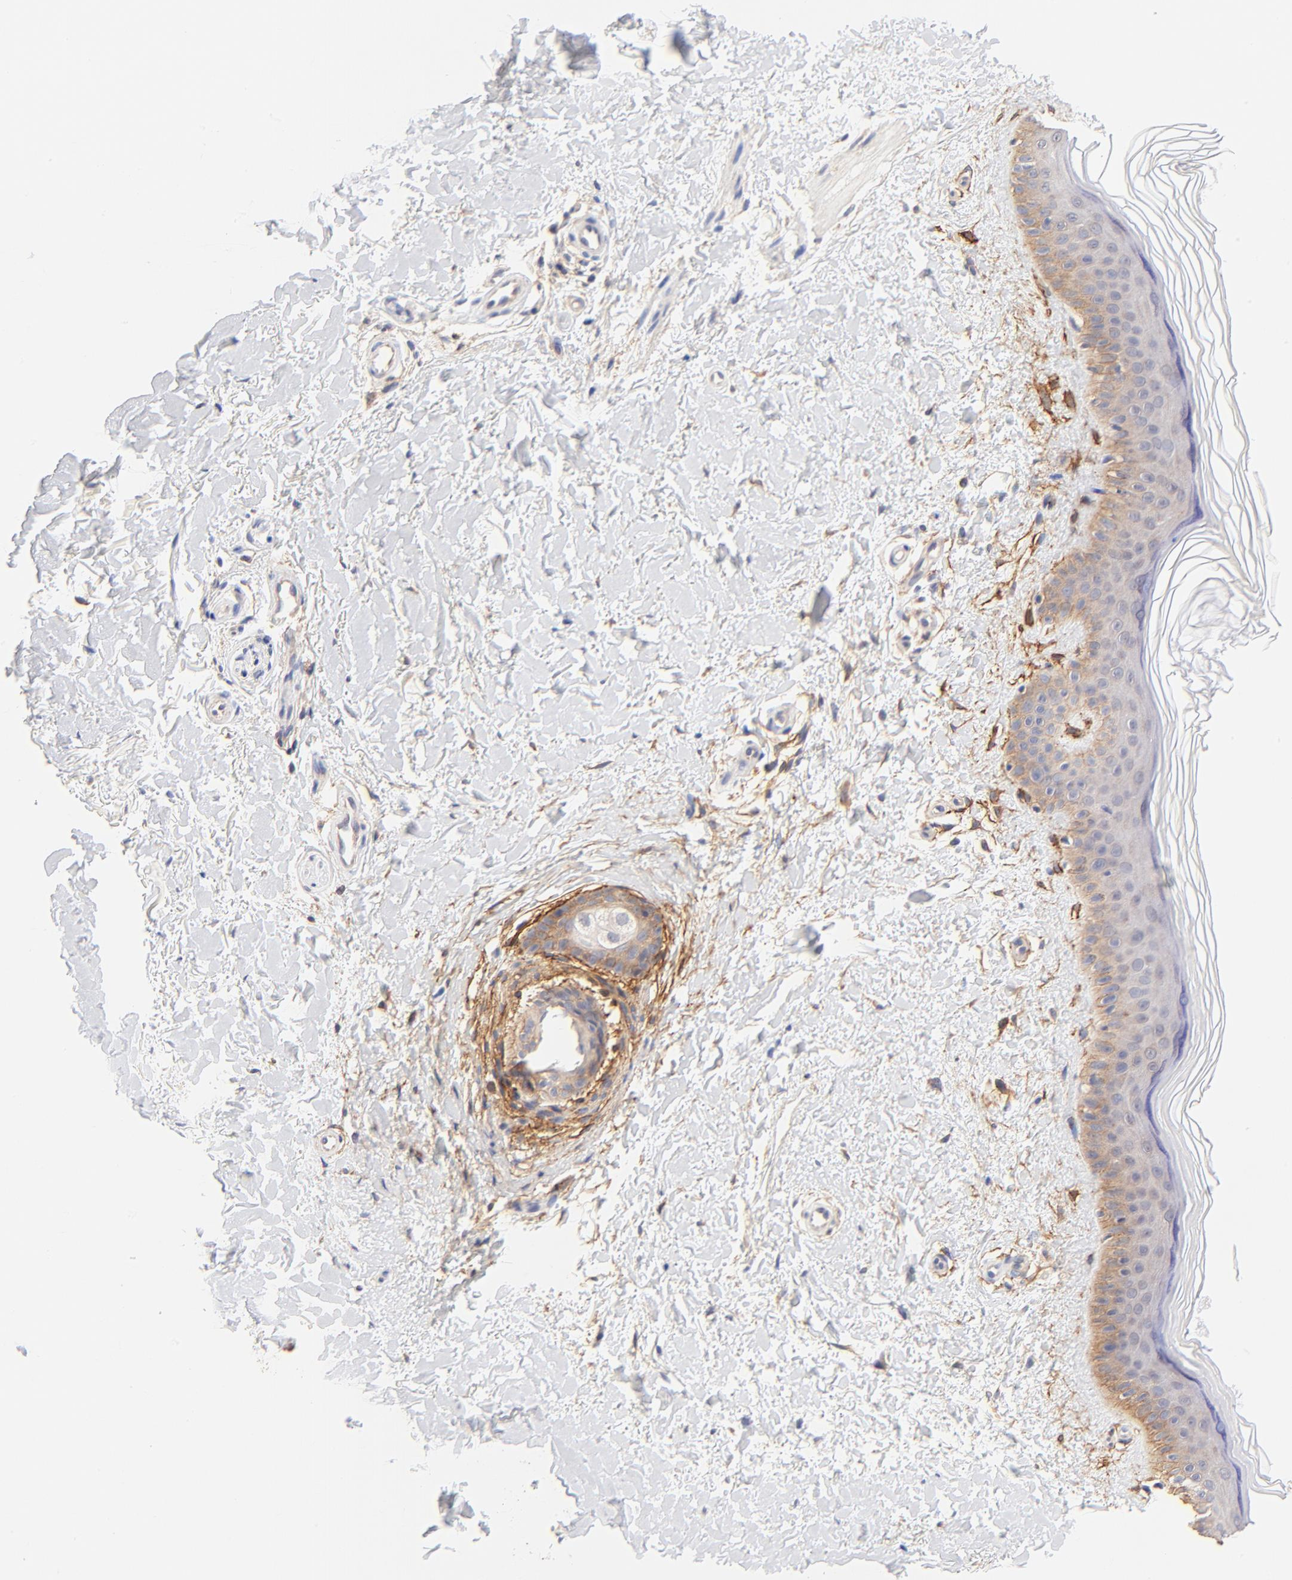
{"staining": {"intensity": "weak", "quantity": "<25%", "location": "cytoplasmic/membranous"}, "tissue": "skin", "cell_type": "Fibroblasts", "image_type": "normal", "snomed": [{"axis": "morphology", "description": "Normal tissue, NOS"}, {"axis": "topography", "description": "Skin"}], "caption": "Human skin stained for a protein using IHC exhibits no expression in fibroblasts.", "gene": "PTK7", "patient": {"sex": "female", "age": 19}}